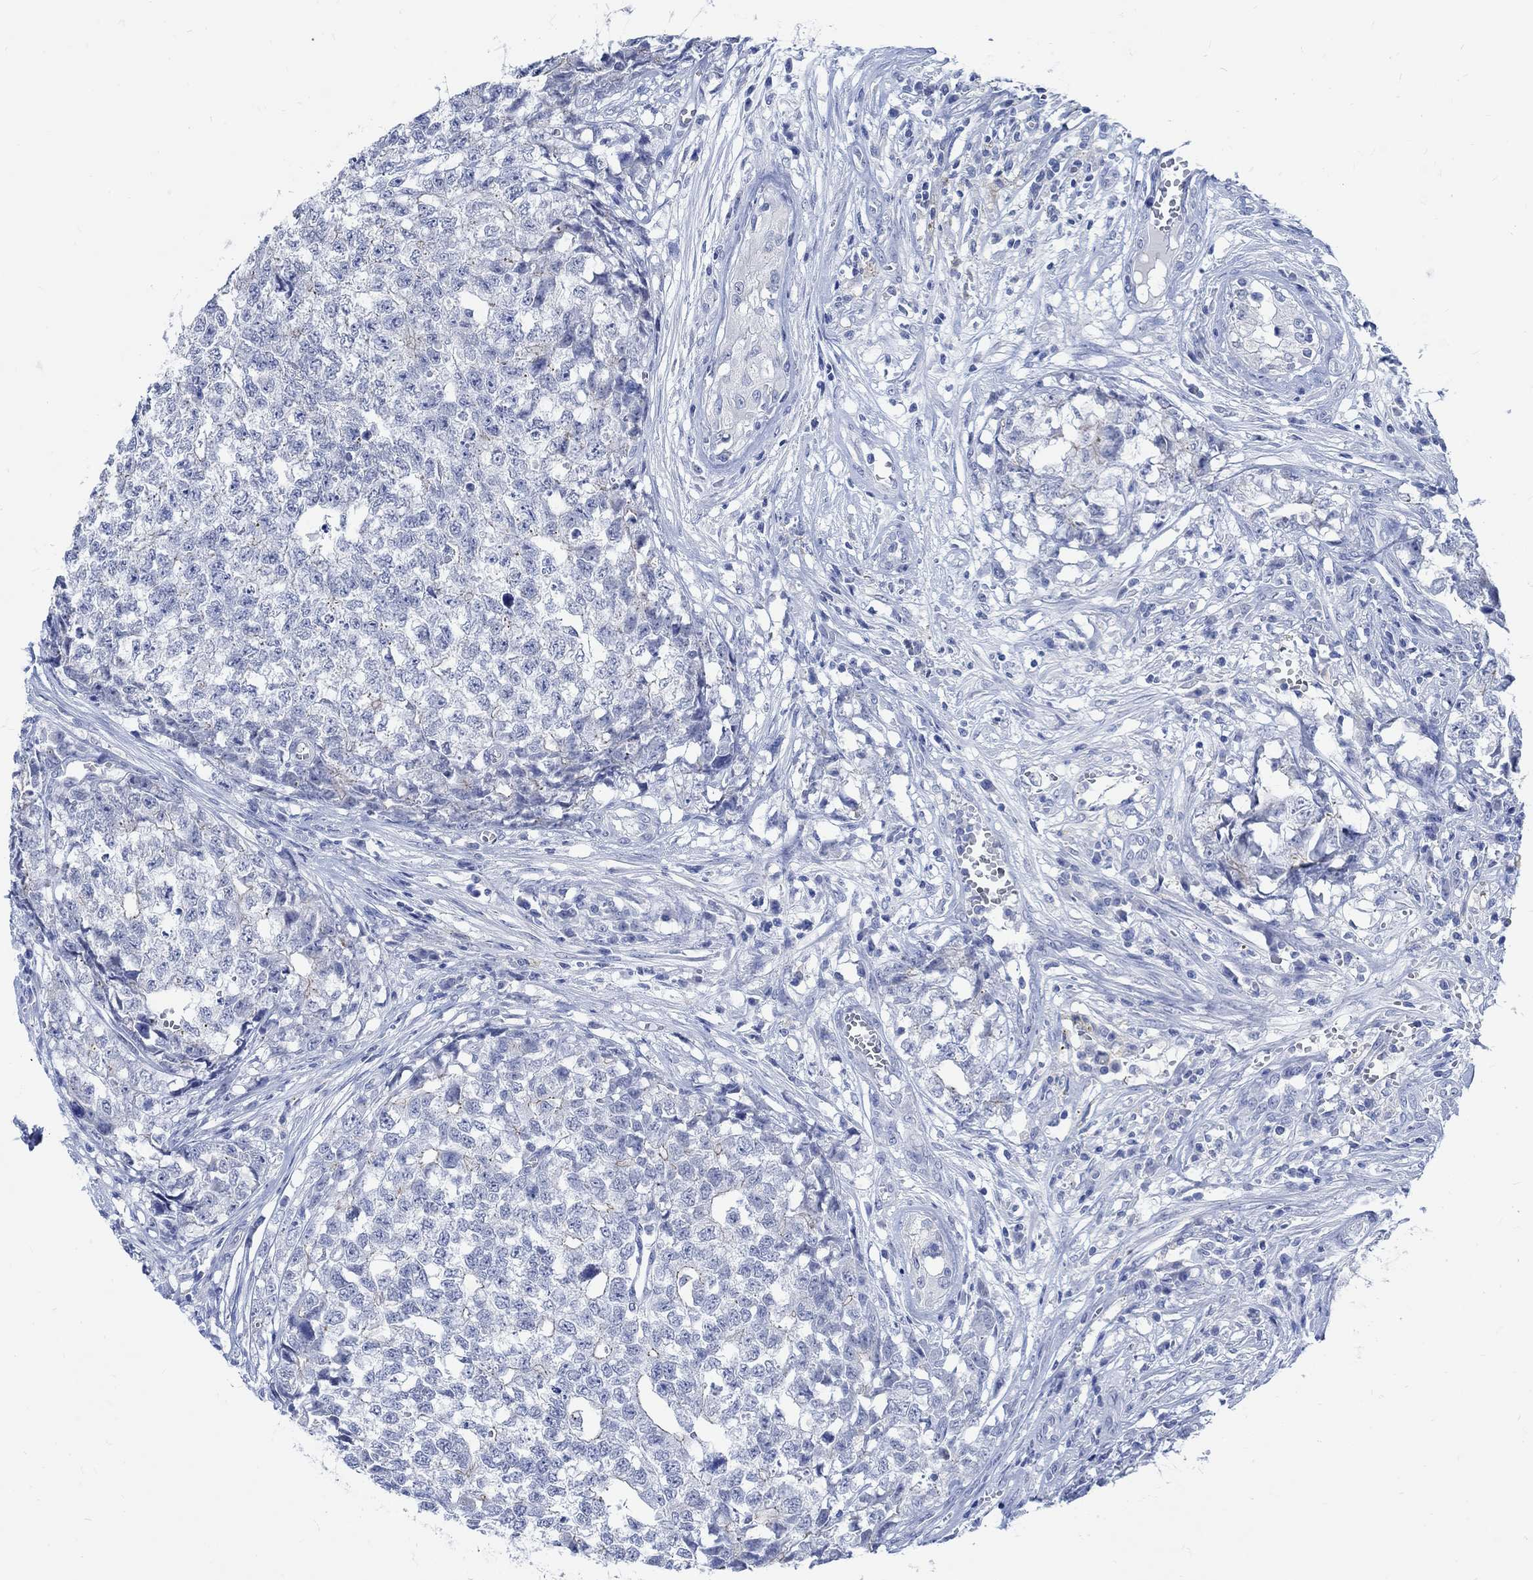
{"staining": {"intensity": "weak", "quantity": "<25%", "location": "cytoplasmic/membranous"}, "tissue": "testis cancer", "cell_type": "Tumor cells", "image_type": "cancer", "snomed": [{"axis": "morphology", "description": "Seminoma, NOS"}, {"axis": "morphology", "description": "Carcinoma, Embryonal, NOS"}, {"axis": "topography", "description": "Testis"}], "caption": "There is no significant expression in tumor cells of testis embryonal carcinoma.", "gene": "CAMK2N1", "patient": {"sex": "male", "age": 22}}